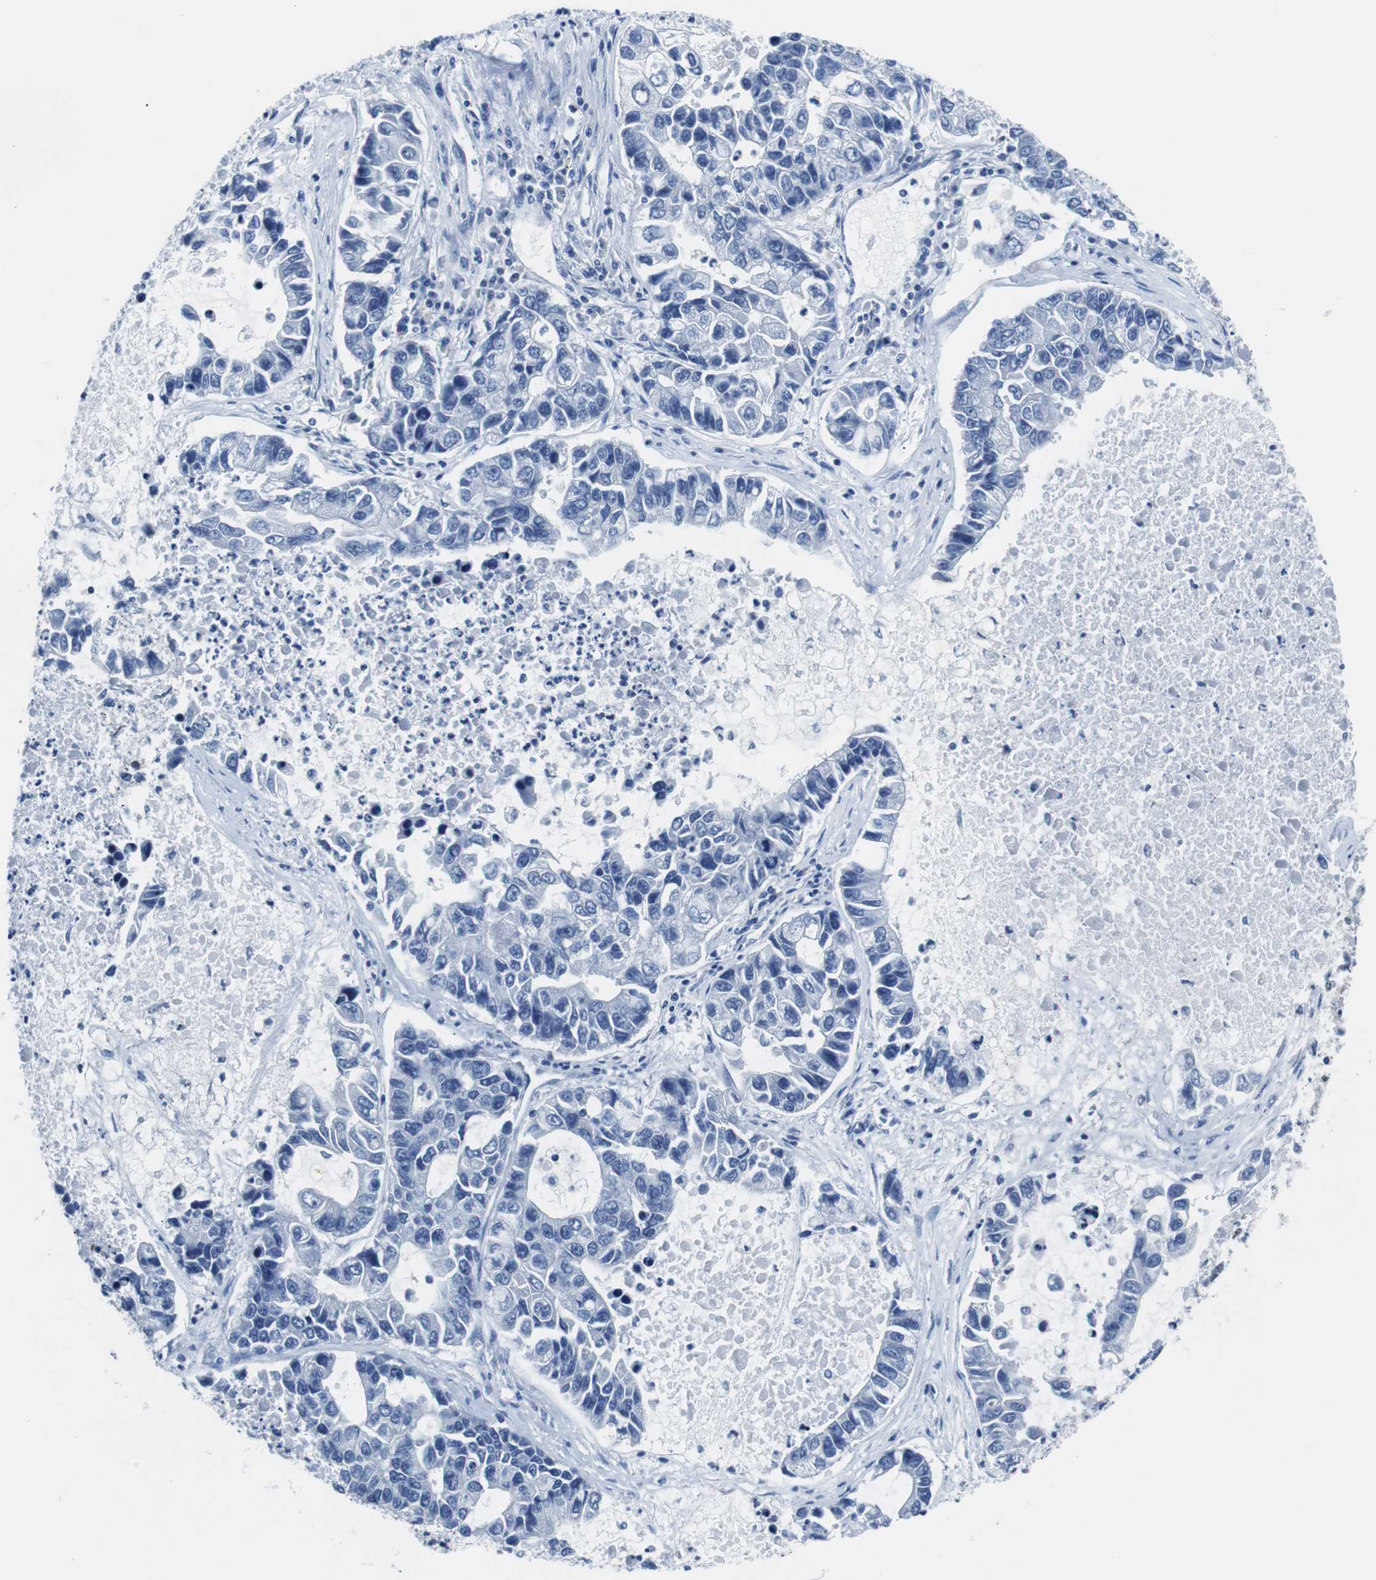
{"staining": {"intensity": "negative", "quantity": "none", "location": "none"}, "tissue": "lung cancer", "cell_type": "Tumor cells", "image_type": "cancer", "snomed": [{"axis": "morphology", "description": "Adenocarcinoma, NOS"}, {"axis": "topography", "description": "Lung"}], "caption": "The IHC histopathology image has no significant staining in tumor cells of lung cancer tissue.", "gene": "JUN", "patient": {"sex": "female", "age": 51}}